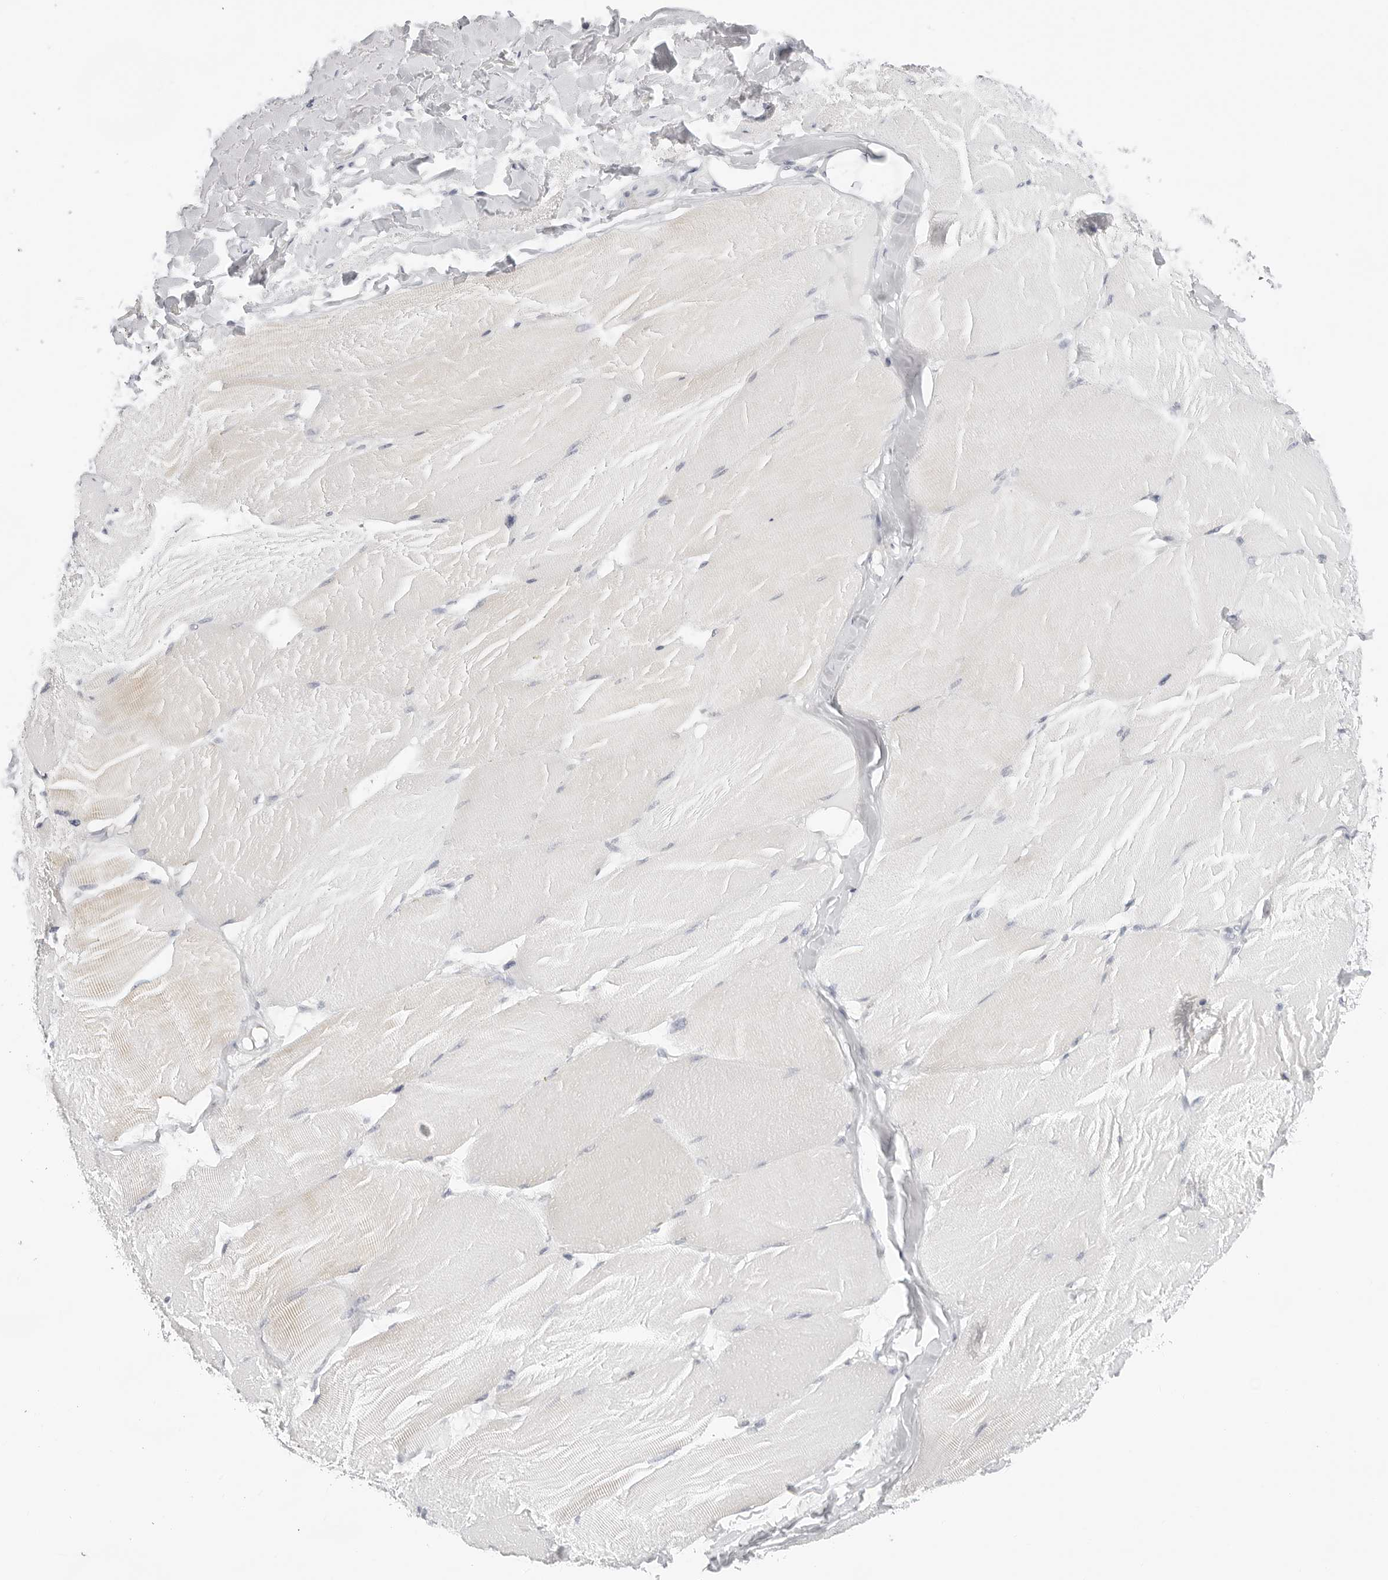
{"staining": {"intensity": "weak", "quantity": "<25%", "location": "cytoplasmic/membranous"}, "tissue": "skeletal muscle", "cell_type": "Myocytes", "image_type": "normal", "snomed": [{"axis": "morphology", "description": "Normal tissue, NOS"}, {"axis": "topography", "description": "Skin"}, {"axis": "topography", "description": "Skeletal muscle"}], "caption": "DAB (3,3'-diaminobenzidine) immunohistochemical staining of unremarkable human skeletal muscle demonstrates no significant expression in myocytes. (DAB (3,3'-diaminobenzidine) immunohistochemistry with hematoxylin counter stain).", "gene": "CIART", "patient": {"sex": "male", "age": 83}}